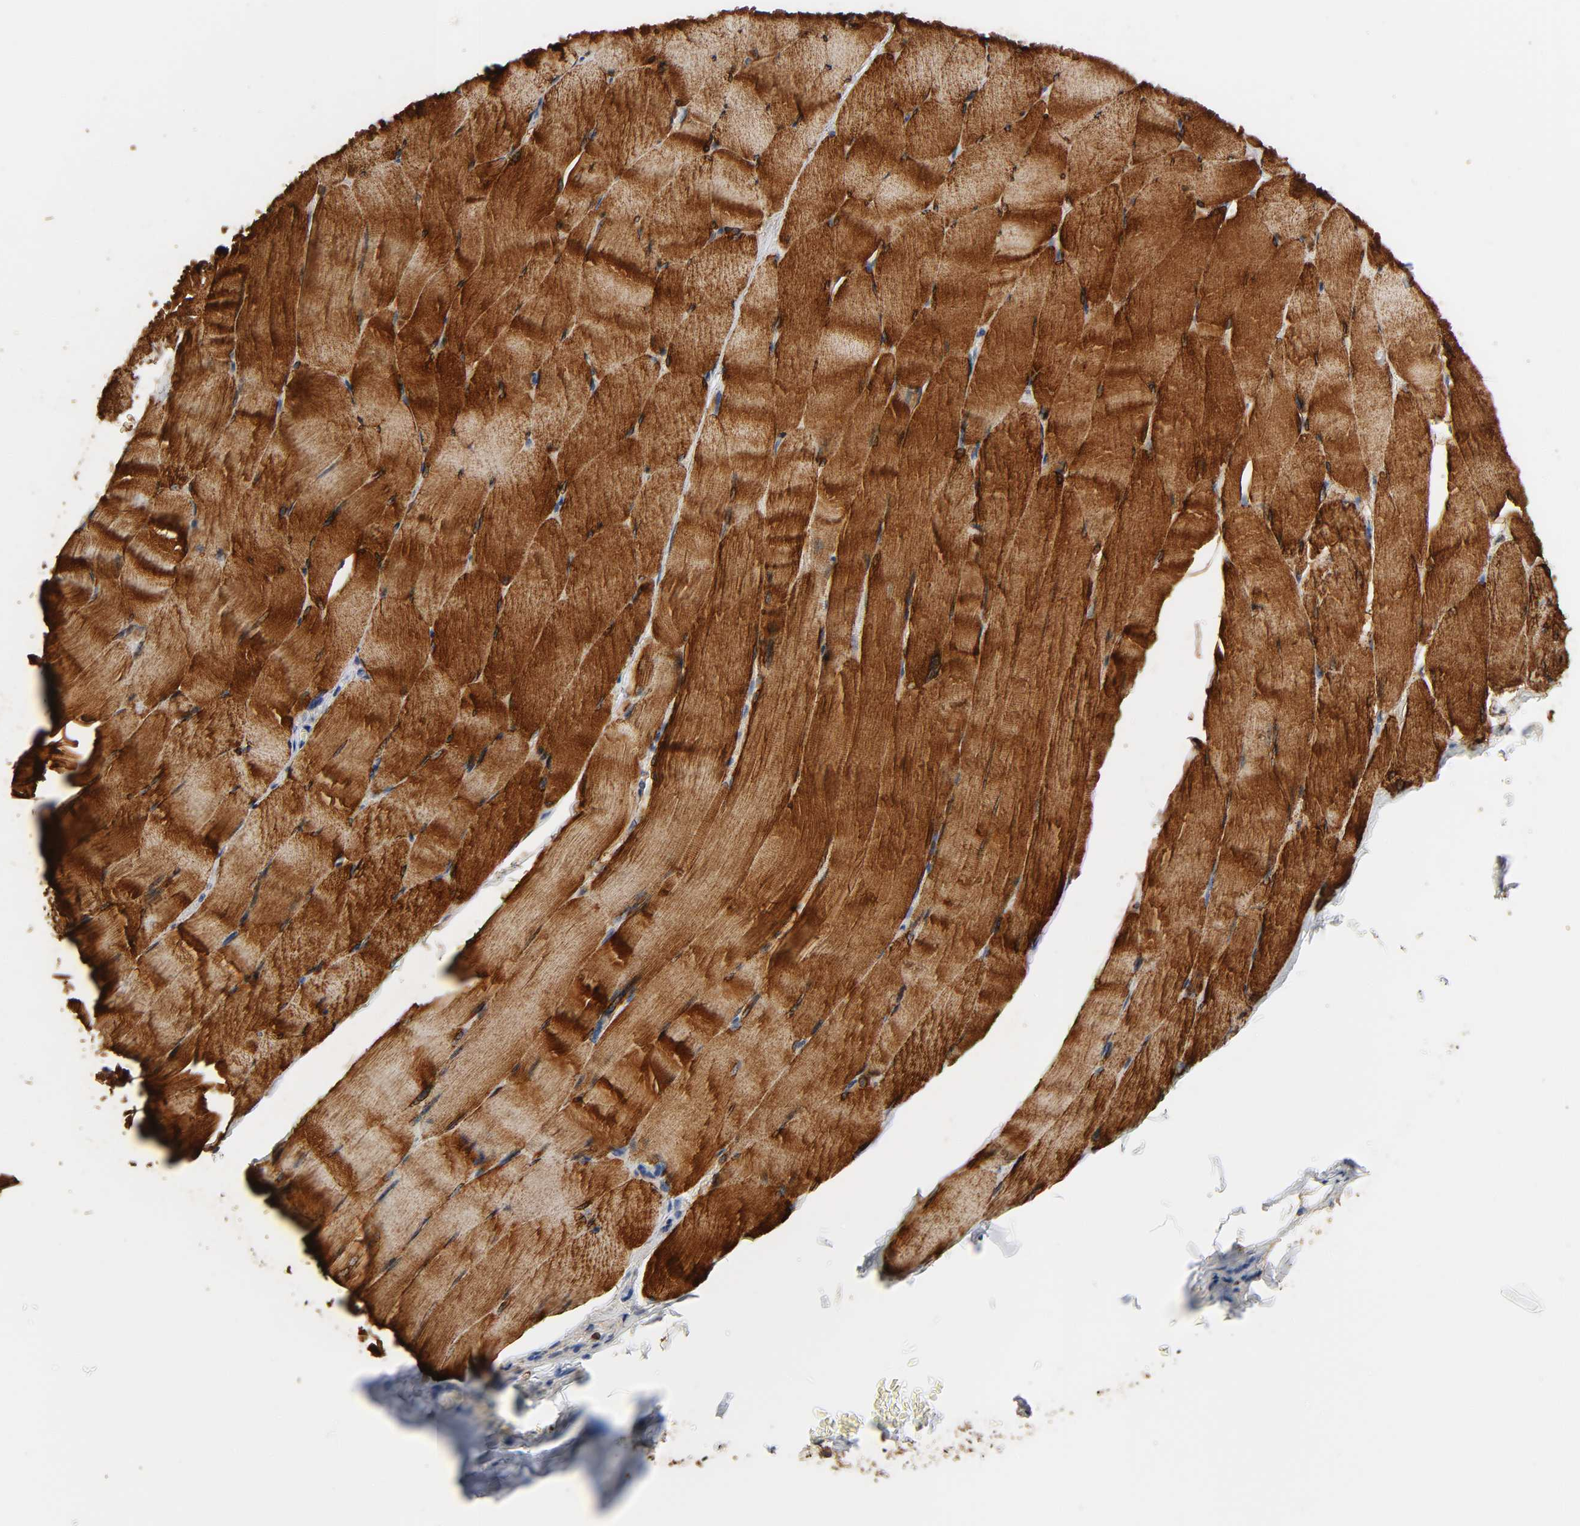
{"staining": {"intensity": "strong", "quantity": ">75%", "location": "cytoplasmic/membranous"}, "tissue": "skeletal muscle", "cell_type": "Myocytes", "image_type": "normal", "snomed": [{"axis": "morphology", "description": "Normal tissue, NOS"}, {"axis": "topography", "description": "Skeletal muscle"}], "caption": "A brown stain highlights strong cytoplasmic/membranous expression of a protein in myocytes of benign human skeletal muscle. (DAB (3,3'-diaminobenzidine) IHC, brown staining for protein, blue staining for nuclei).", "gene": "BIN1", "patient": {"sex": "male", "age": 62}}